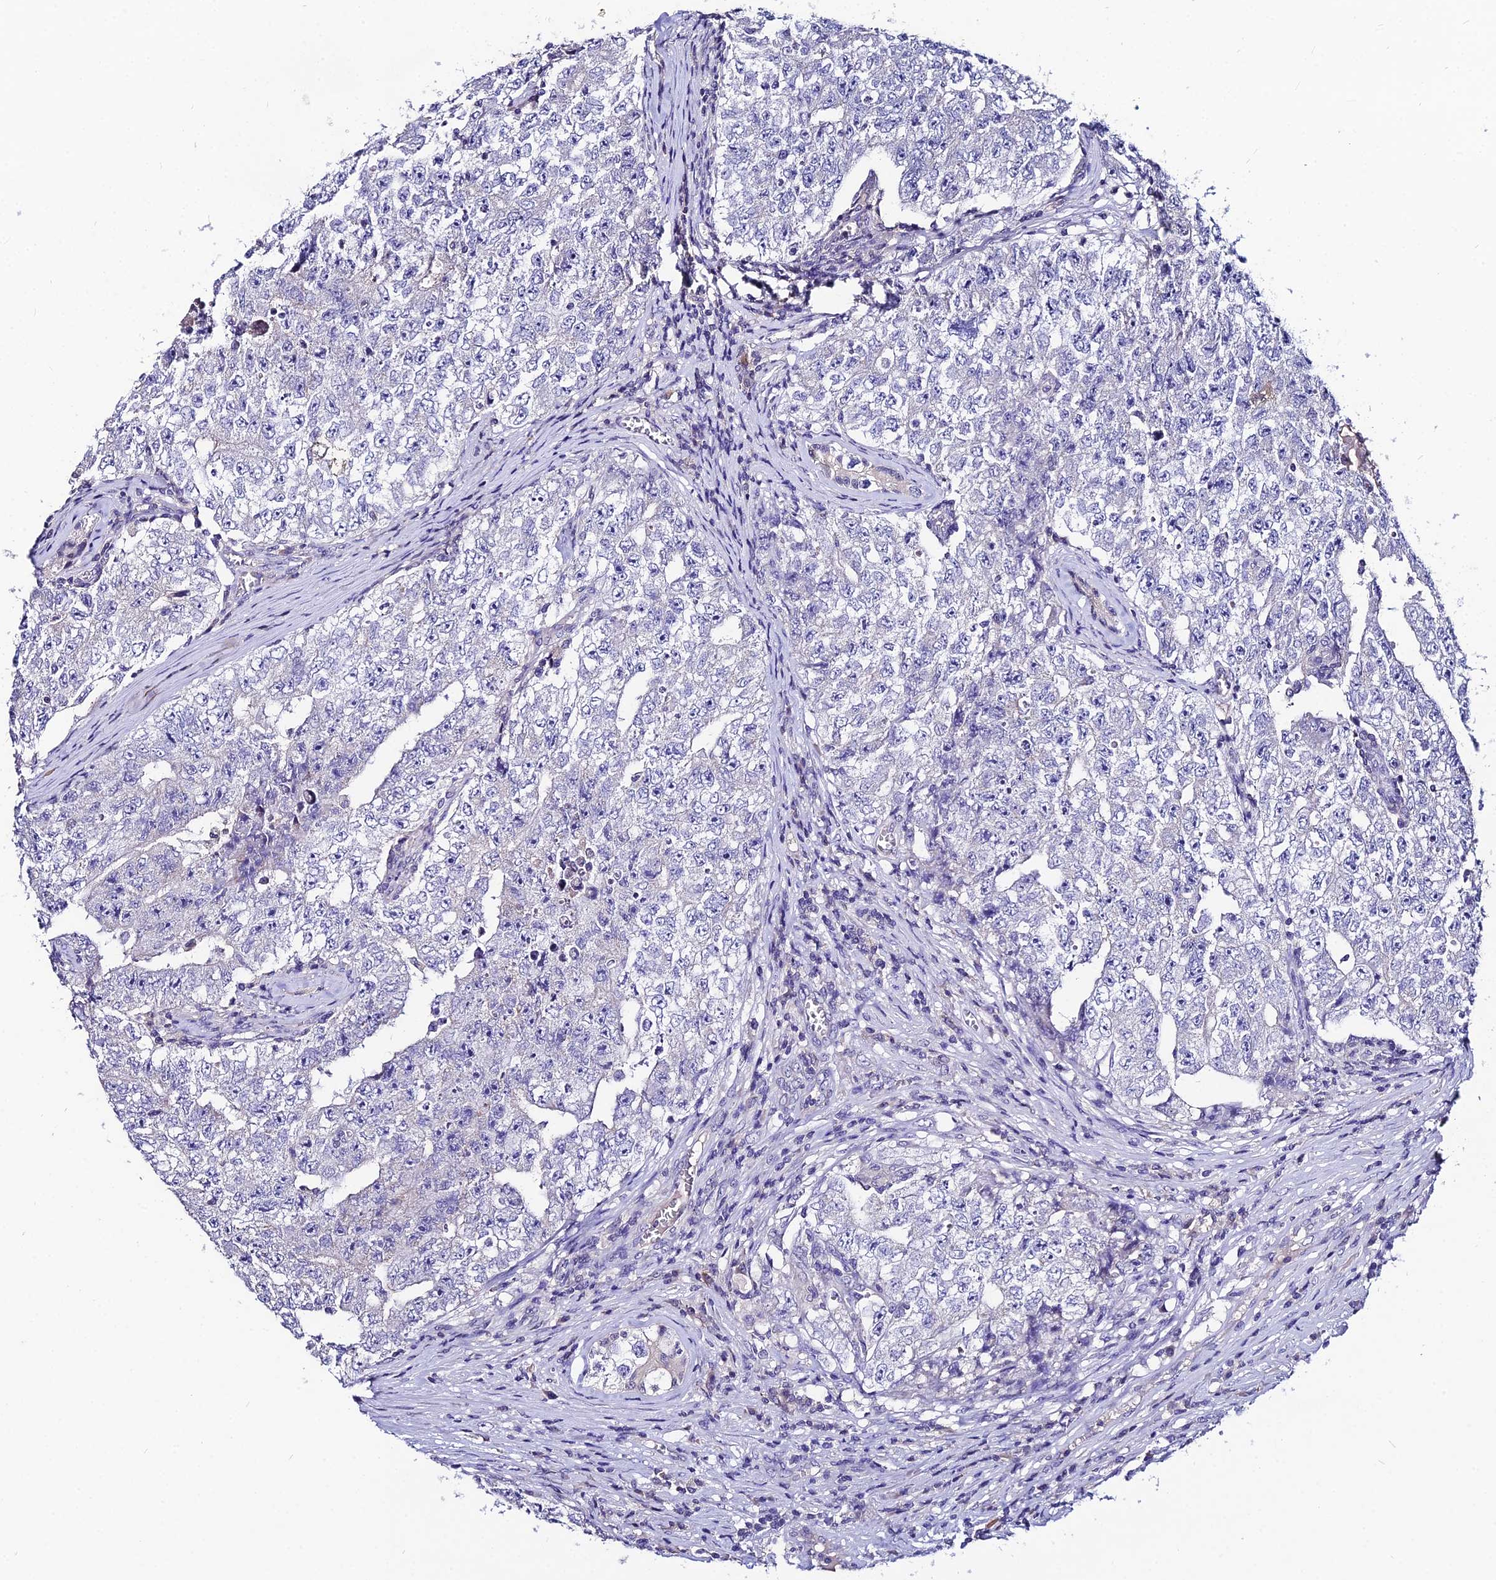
{"staining": {"intensity": "negative", "quantity": "none", "location": "none"}, "tissue": "testis cancer", "cell_type": "Tumor cells", "image_type": "cancer", "snomed": [{"axis": "morphology", "description": "Carcinoma, Embryonal, NOS"}, {"axis": "topography", "description": "Testis"}], "caption": "Immunohistochemistry micrograph of neoplastic tissue: testis embryonal carcinoma stained with DAB displays no significant protein expression in tumor cells.", "gene": "LGALS7", "patient": {"sex": "male", "age": 17}}